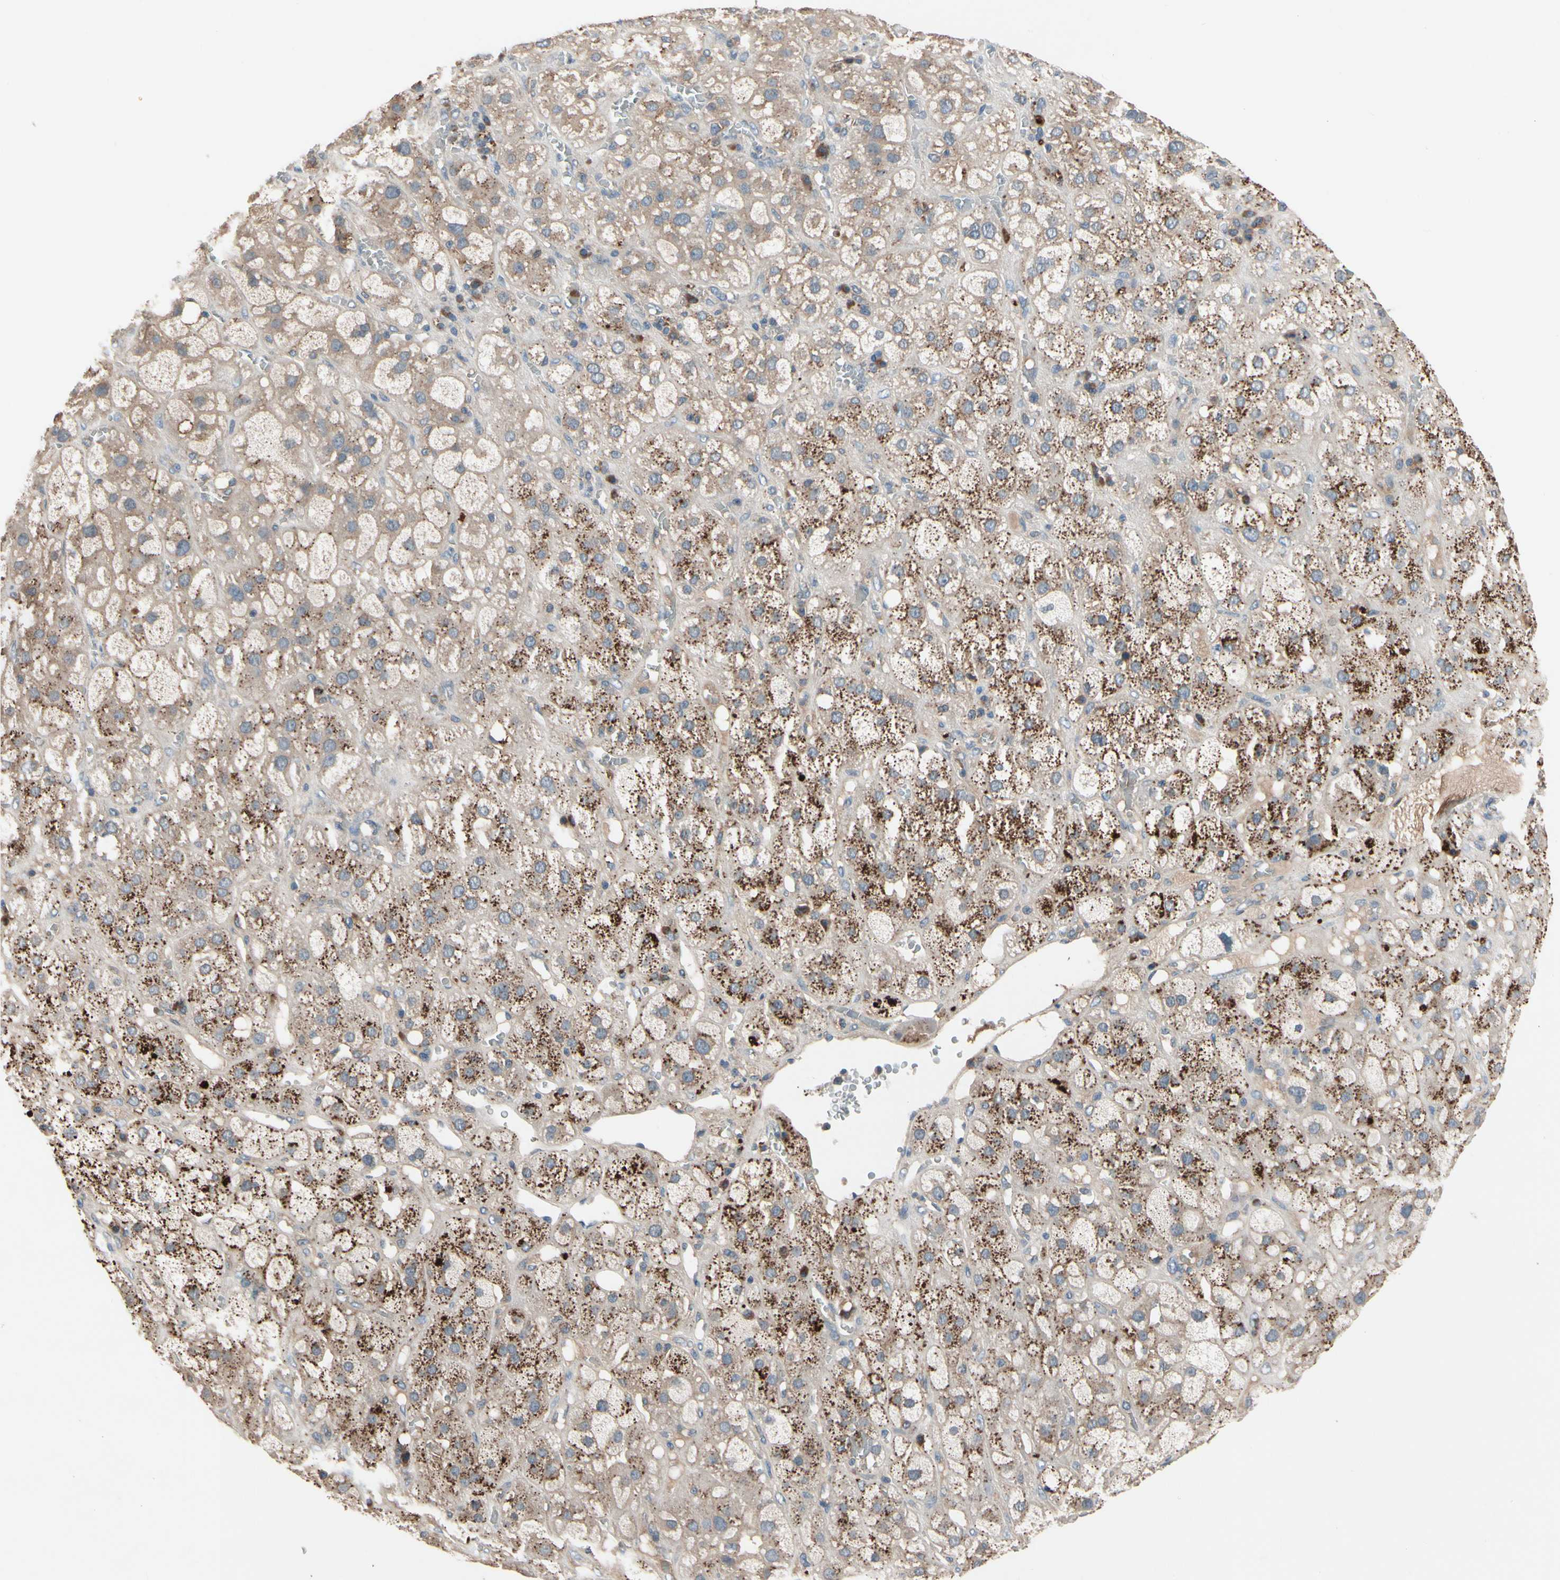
{"staining": {"intensity": "moderate", "quantity": "25%-75%", "location": "cytoplasmic/membranous"}, "tissue": "adrenal gland", "cell_type": "Glandular cells", "image_type": "normal", "snomed": [{"axis": "morphology", "description": "Normal tissue, NOS"}, {"axis": "topography", "description": "Adrenal gland"}], "caption": "An image of adrenal gland stained for a protein demonstrates moderate cytoplasmic/membranous brown staining in glandular cells. The protein of interest is shown in brown color, while the nuclei are stained blue.", "gene": "IL1RL1", "patient": {"sex": "female", "age": 47}}